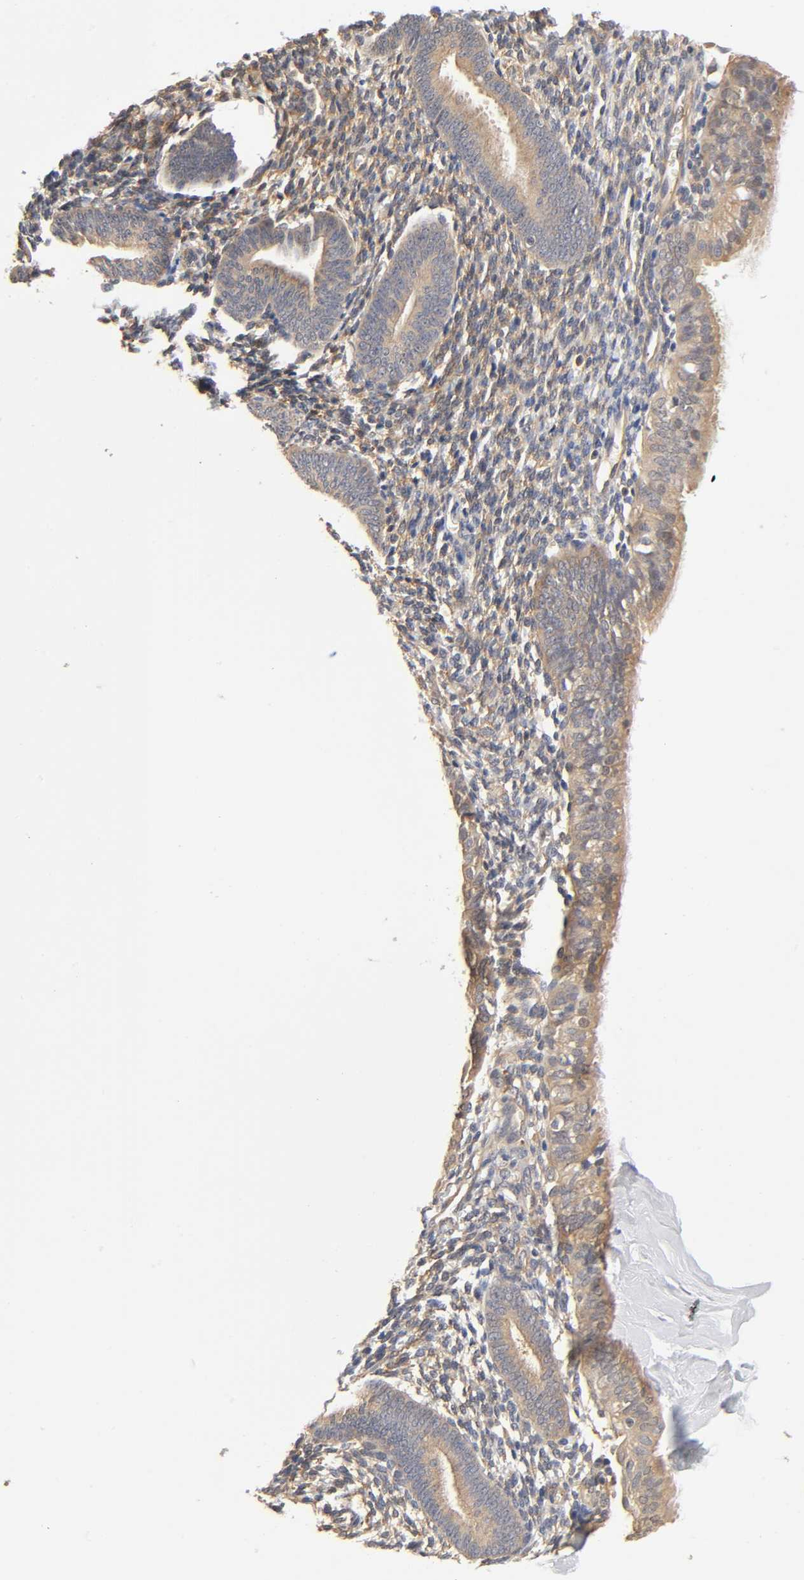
{"staining": {"intensity": "weak", "quantity": ">75%", "location": "cytoplasmic/membranous"}, "tissue": "endometrium", "cell_type": "Cells in endometrial stroma", "image_type": "normal", "snomed": [{"axis": "morphology", "description": "Normal tissue, NOS"}, {"axis": "topography", "description": "Smooth muscle"}, {"axis": "topography", "description": "Endometrium"}], "caption": "IHC micrograph of normal endometrium: human endometrium stained using immunohistochemistry reveals low levels of weak protein expression localized specifically in the cytoplasmic/membranous of cells in endometrial stroma, appearing as a cytoplasmic/membranous brown color.", "gene": "PDE5A", "patient": {"sex": "female", "age": 57}}